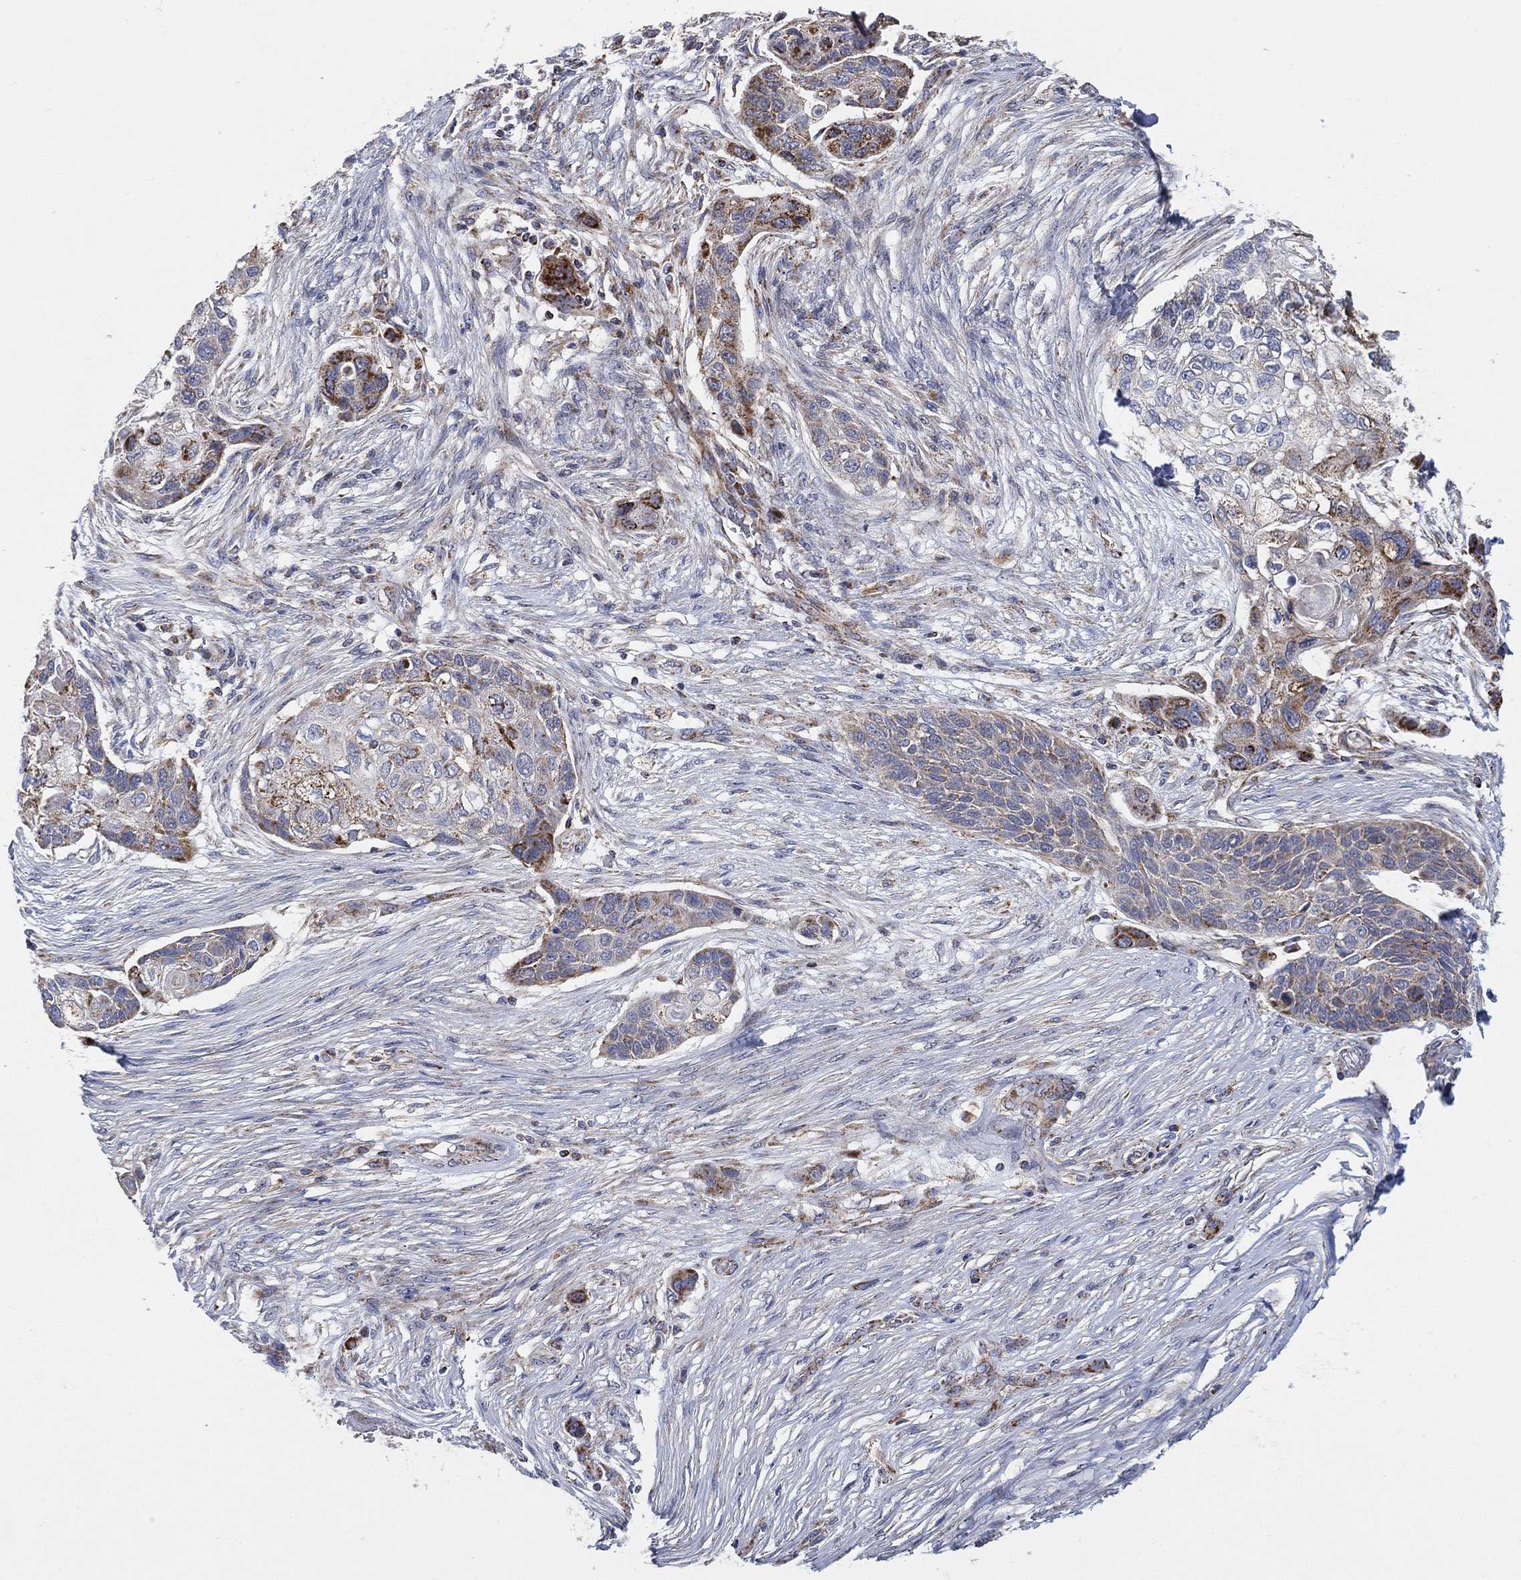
{"staining": {"intensity": "moderate", "quantity": "<25%", "location": "cytoplasmic/membranous"}, "tissue": "lung cancer", "cell_type": "Tumor cells", "image_type": "cancer", "snomed": [{"axis": "morphology", "description": "Squamous cell carcinoma, NOS"}, {"axis": "topography", "description": "Lung"}], "caption": "High-power microscopy captured an IHC photomicrograph of squamous cell carcinoma (lung), revealing moderate cytoplasmic/membranous expression in approximately <25% of tumor cells.", "gene": "GCAT", "patient": {"sex": "male", "age": 69}}